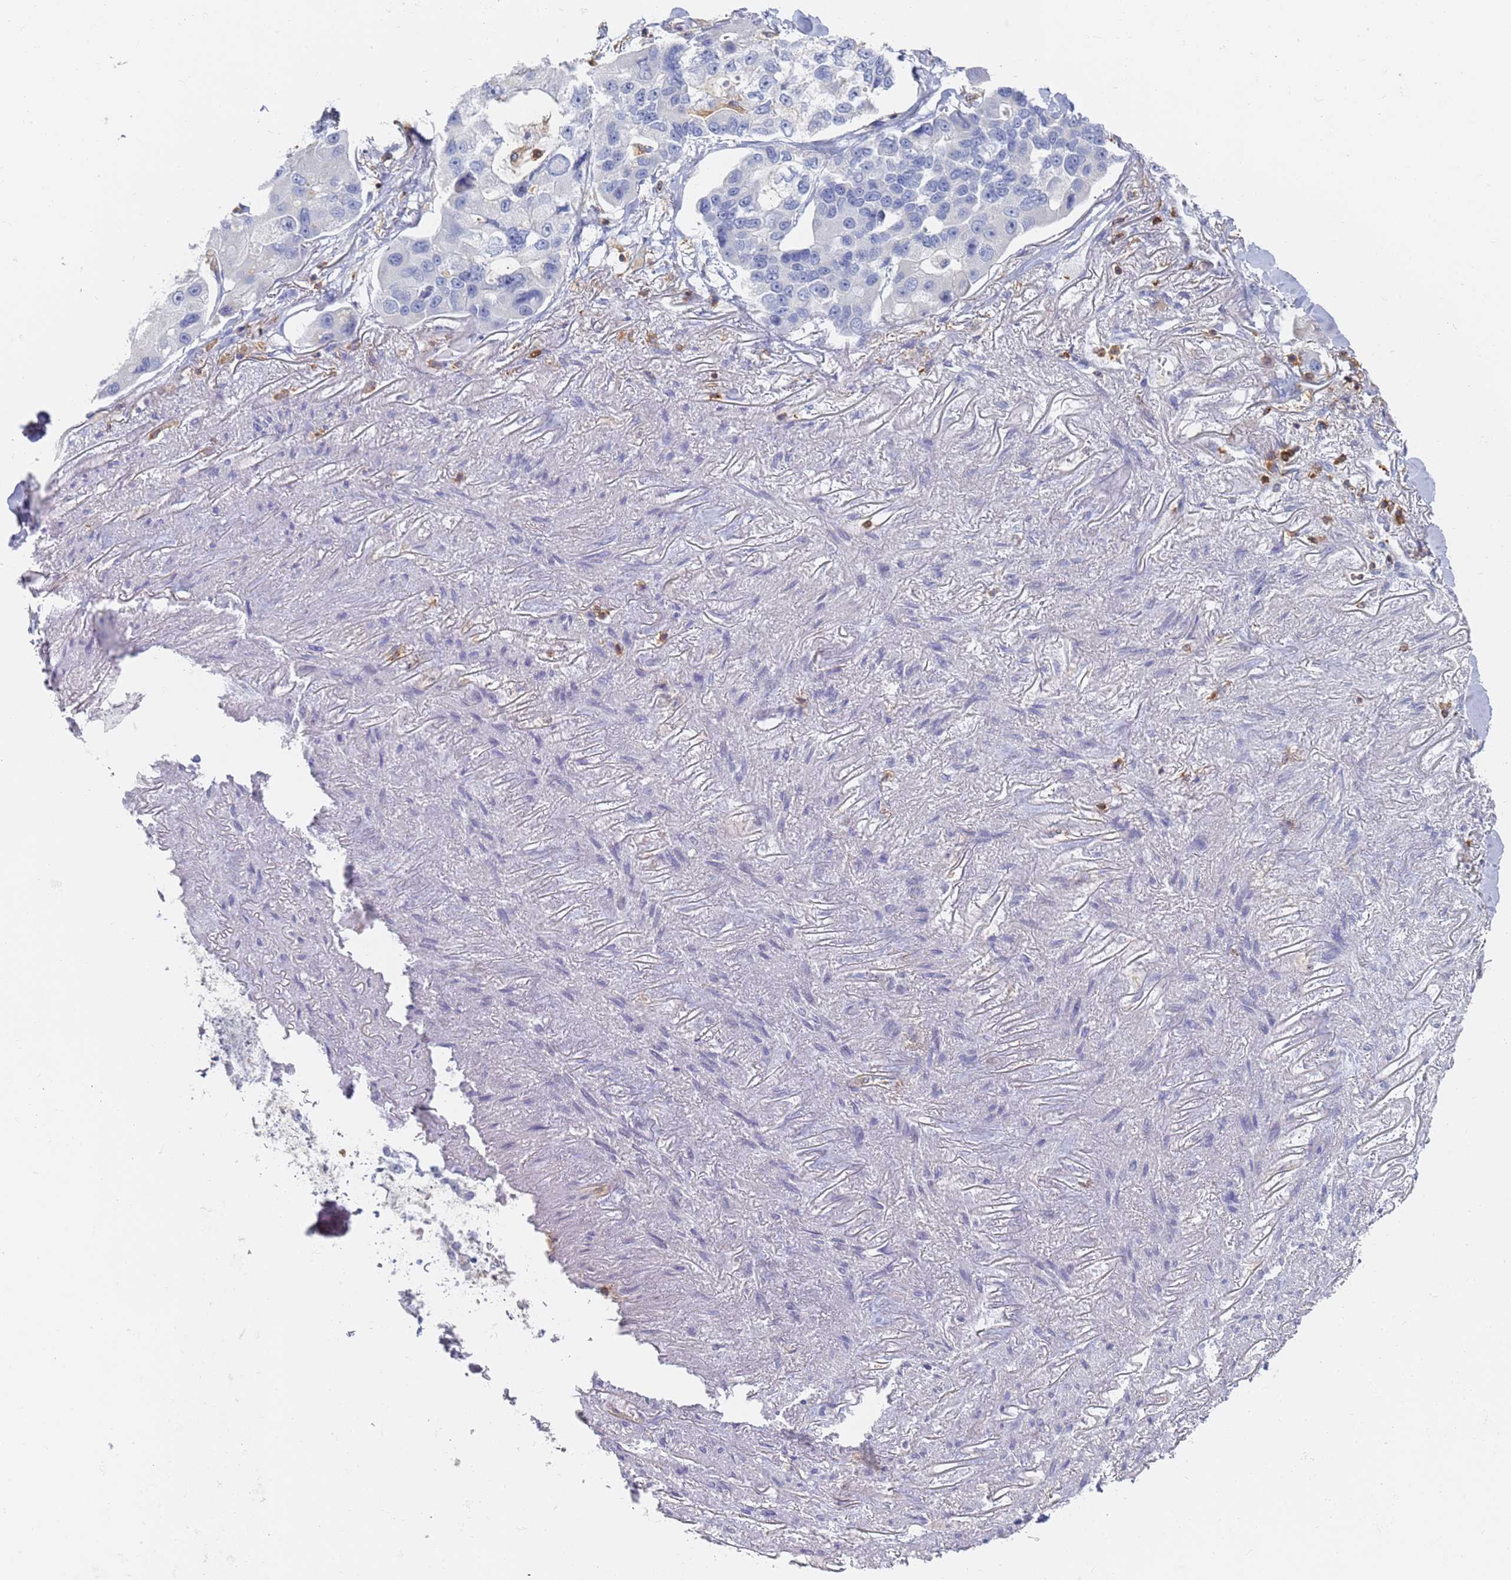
{"staining": {"intensity": "negative", "quantity": "none", "location": "none"}, "tissue": "lung cancer", "cell_type": "Tumor cells", "image_type": "cancer", "snomed": [{"axis": "morphology", "description": "Adenocarcinoma, NOS"}, {"axis": "topography", "description": "Lung"}], "caption": "A histopathology image of adenocarcinoma (lung) stained for a protein exhibits no brown staining in tumor cells.", "gene": "BIN2", "patient": {"sex": "female", "age": 54}}